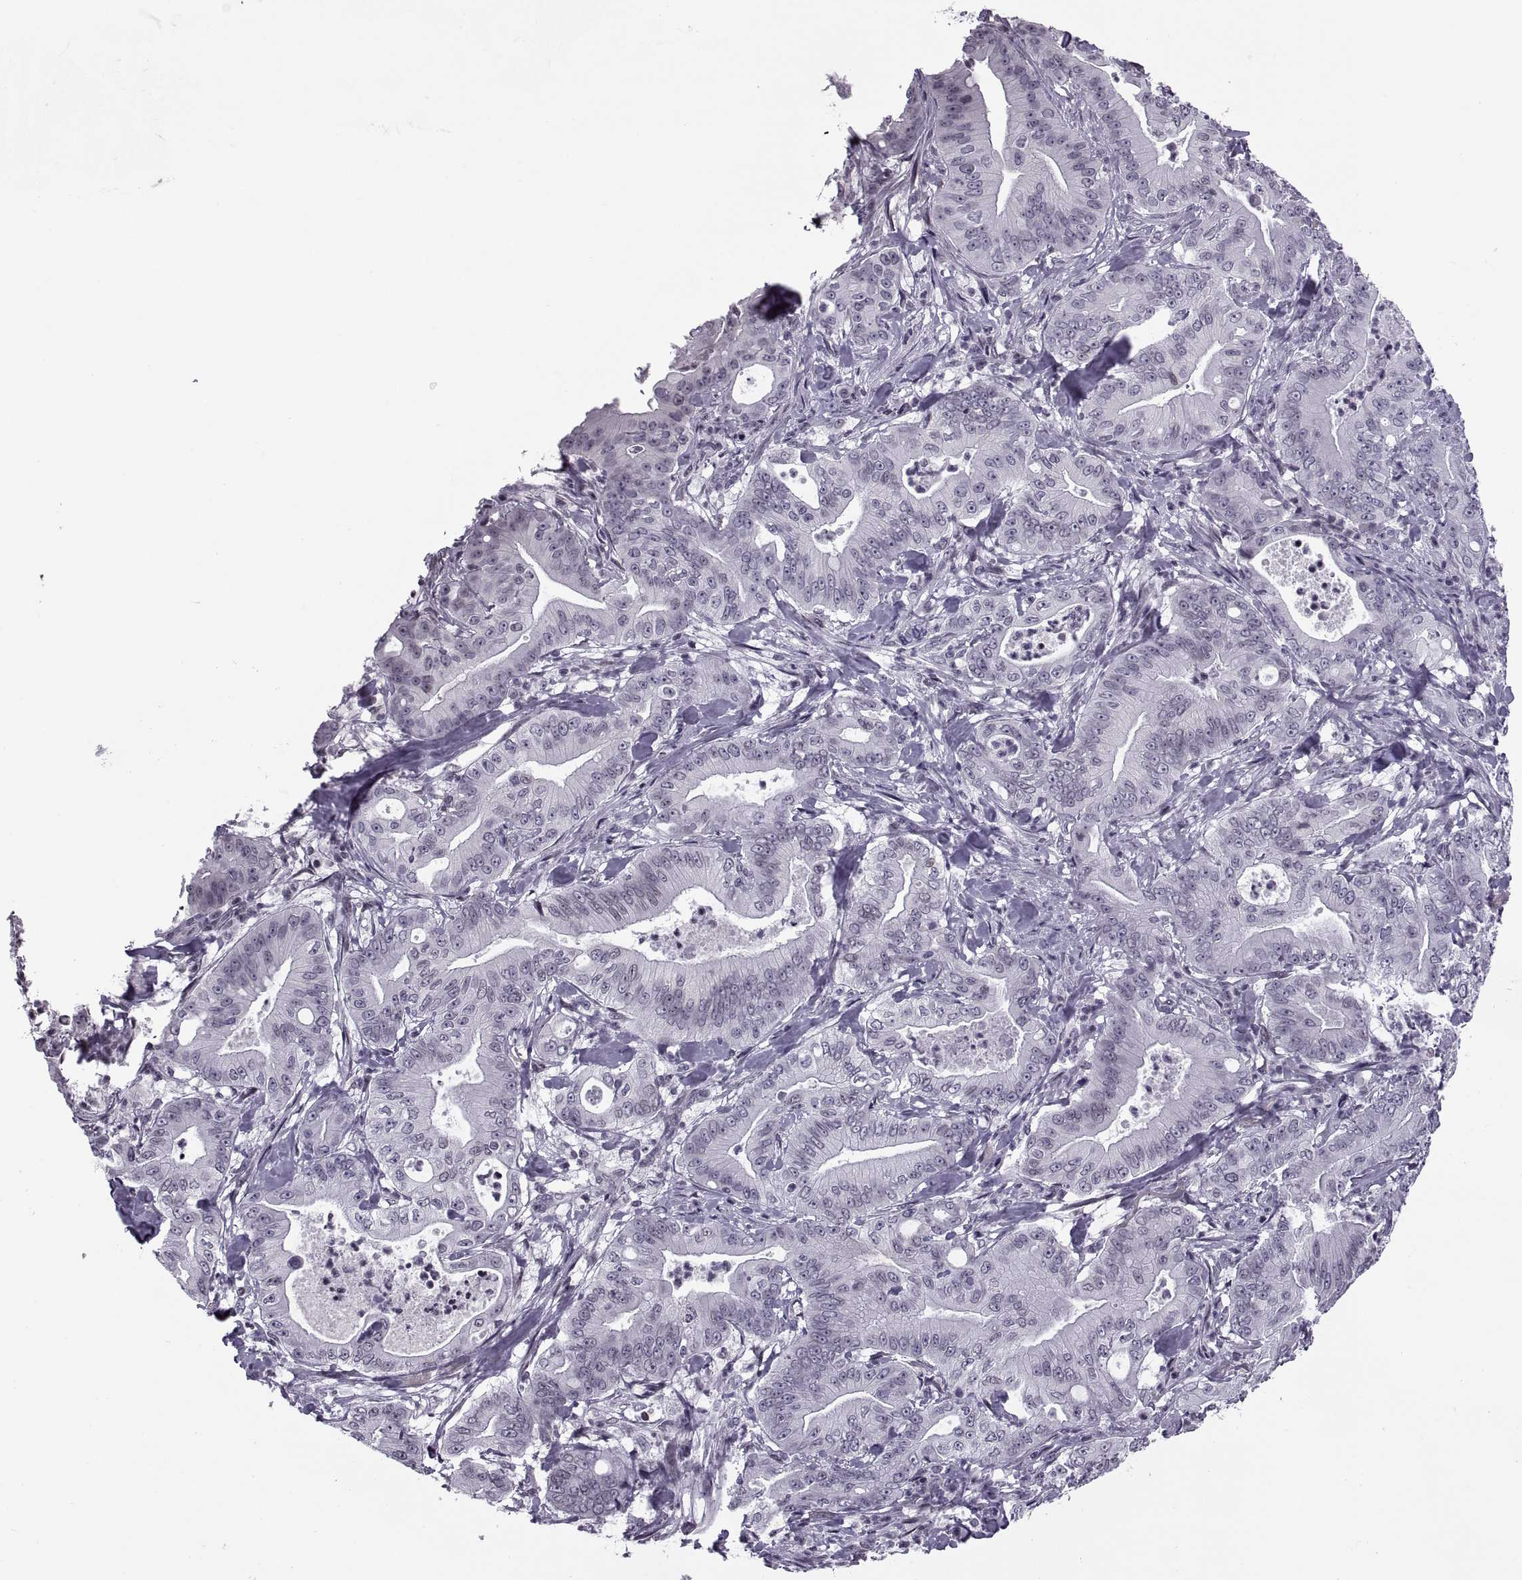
{"staining": {"intensity": "negative", "quantity": "none", "location": "none"}, "tissue": "pancreatic cancer", "cell_type": "Tumor cells", "image_type": "cancer", "snomed": [{"axis": "morphology", "description": "Adenocarcinoma, NOS"}, {"axis": "topography", "description": "Pancreas"}], "caption": "Immunohistochemistry of adenocarcinoma (pancreatic) shows no expression in tumor cells. Nuclei are stained in blue.", "gene": "H1-8", "patient": {"sex": "male", "age": 71}}